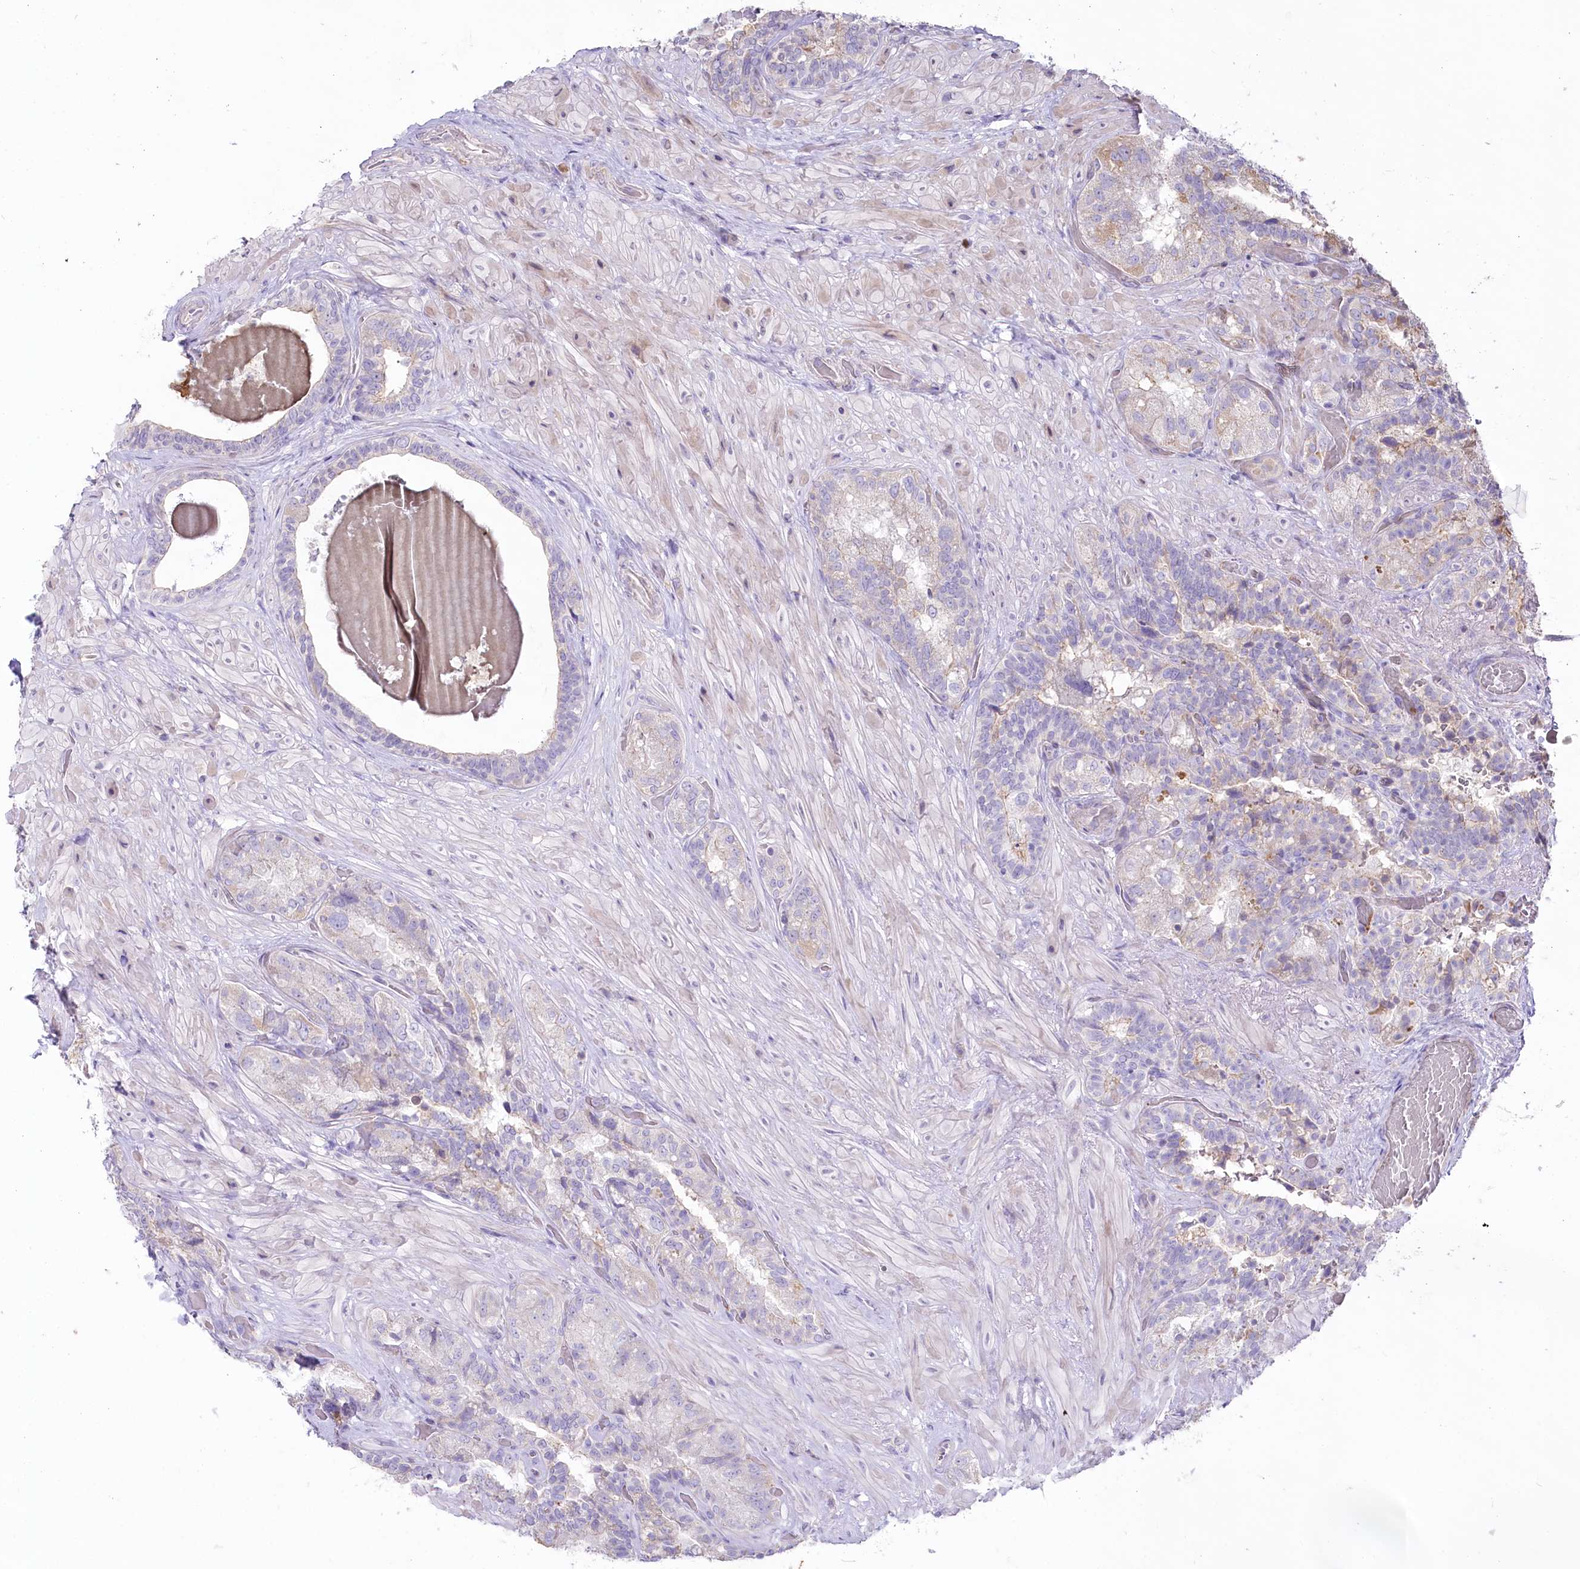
{"staining": {"intensity": "negative", "quantity": "none", "location": "none"}, "tissue": "seminal vesicle", "cell_type": "Glandular cells", "image_type": "normal", "snomed": [{"axis": "morphology", "description": "Normal tissue, NOS"}, {"axis": "topography", "description": "Prostate and seminal vesicle, NOS"}, {"axis": "topography", "description": "Prostate"}, {"axis": "topography", "description": "Seminal veicle"}], "caption": "Immunohistochemistry micrograph of benign seminal vesicle stained for a protein (brown), which exhibits no staining in glandular cells. (Immunohistochemistry, brightfield microscopy, high magnification).", "gene": "SLC6A11", "patient": {"sex": "male", "age": 67}}